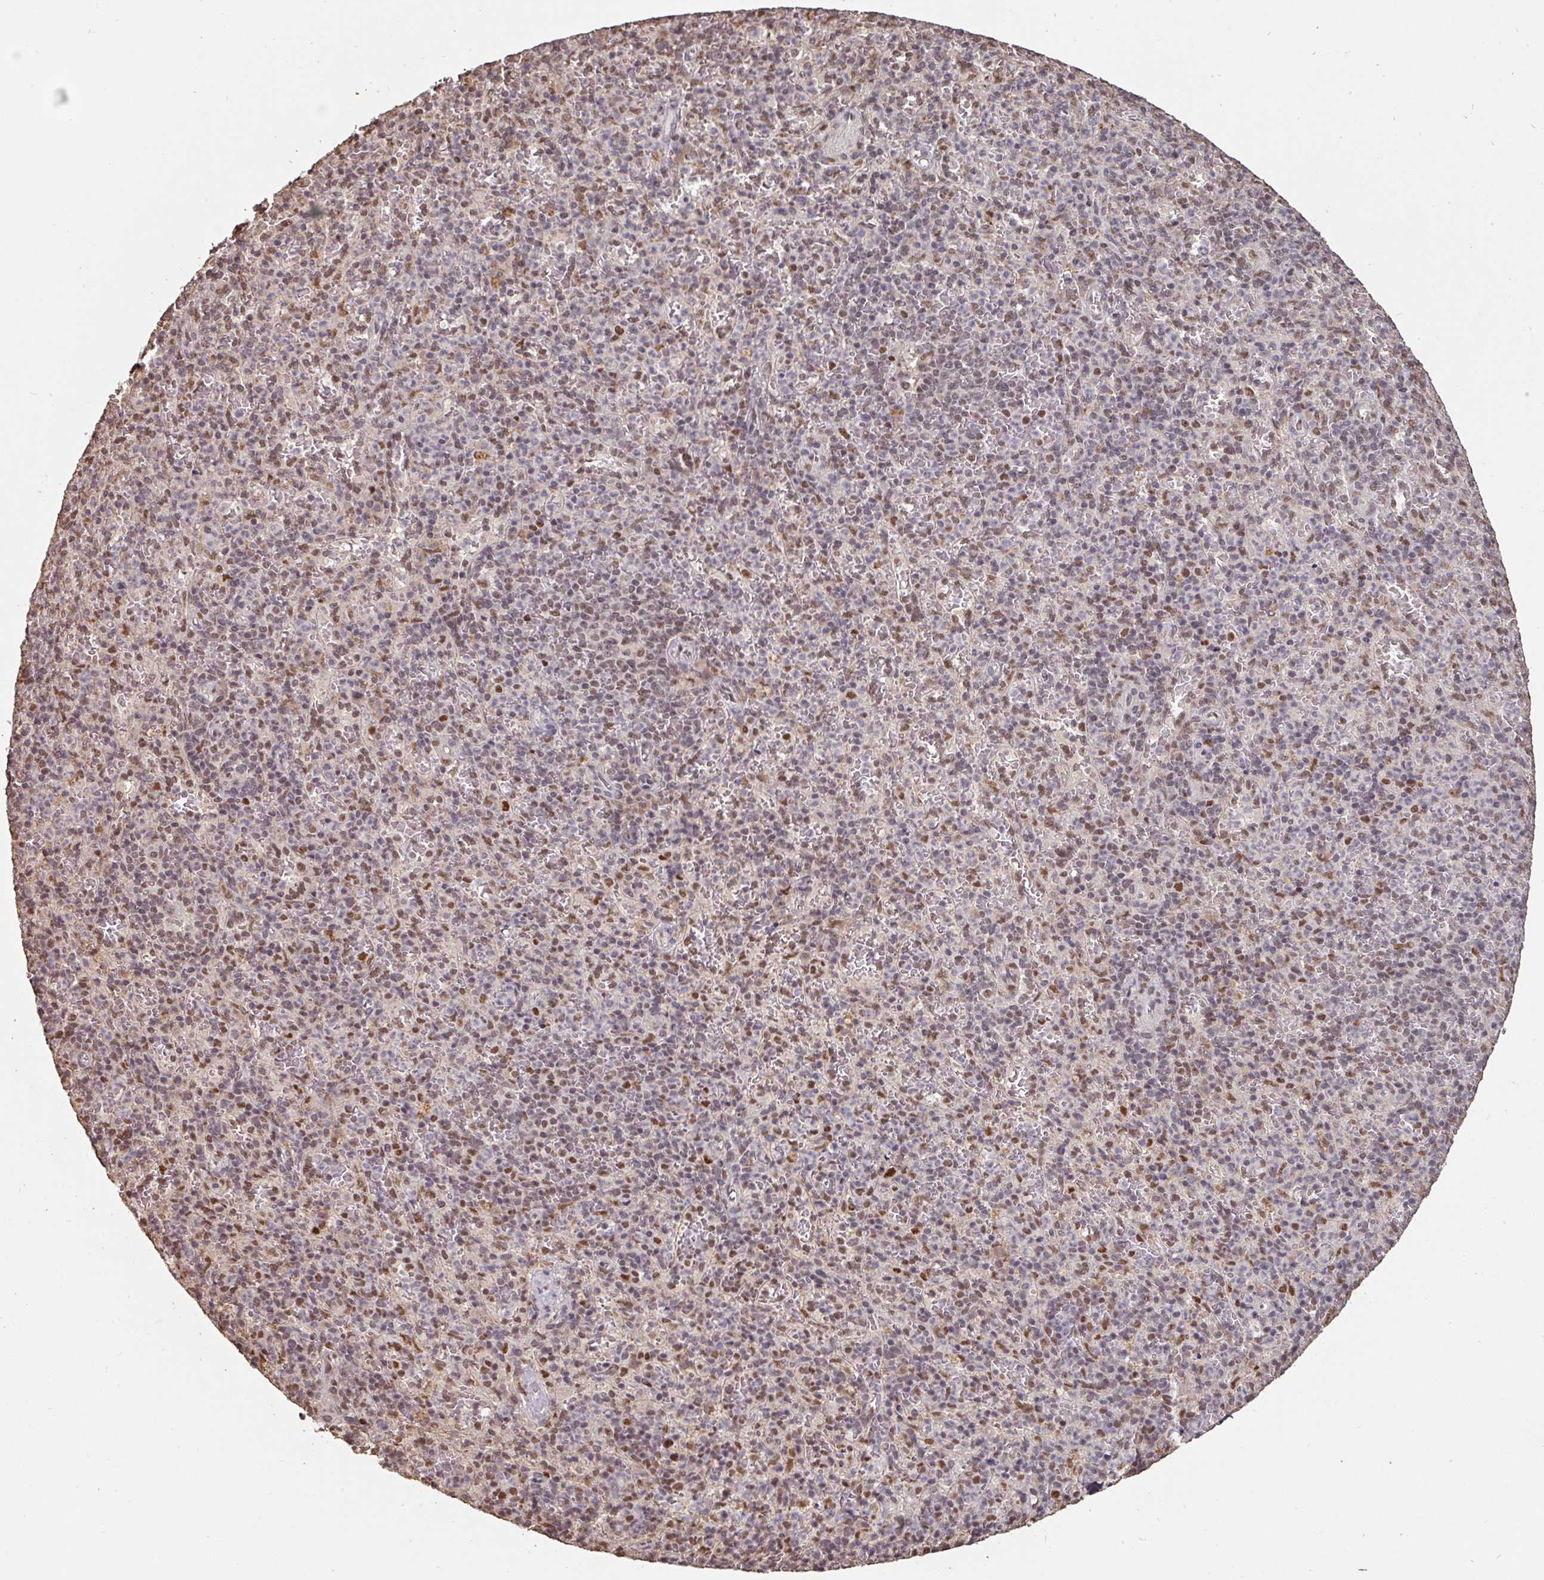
{"staining": {"intensity": "moderate", "quantity": ">75%", "location": "nuclear"}, "tissue": "spleen", "cell_type": "Cells in red pulp", "image_type": "normal", "snomed": [{"axis": "morphology", "description": "Normal tissue, NOS"}, {"axis": "topography", "description": "Spleen"}], "caption": "Protein expression by immunohistochemistry demonstrates moderate nuclear positivity in approximately >75% of cells in red pulp in normal spleen.", "gene": "POLD1", "patient": {"sex": "female", "age": 74}}